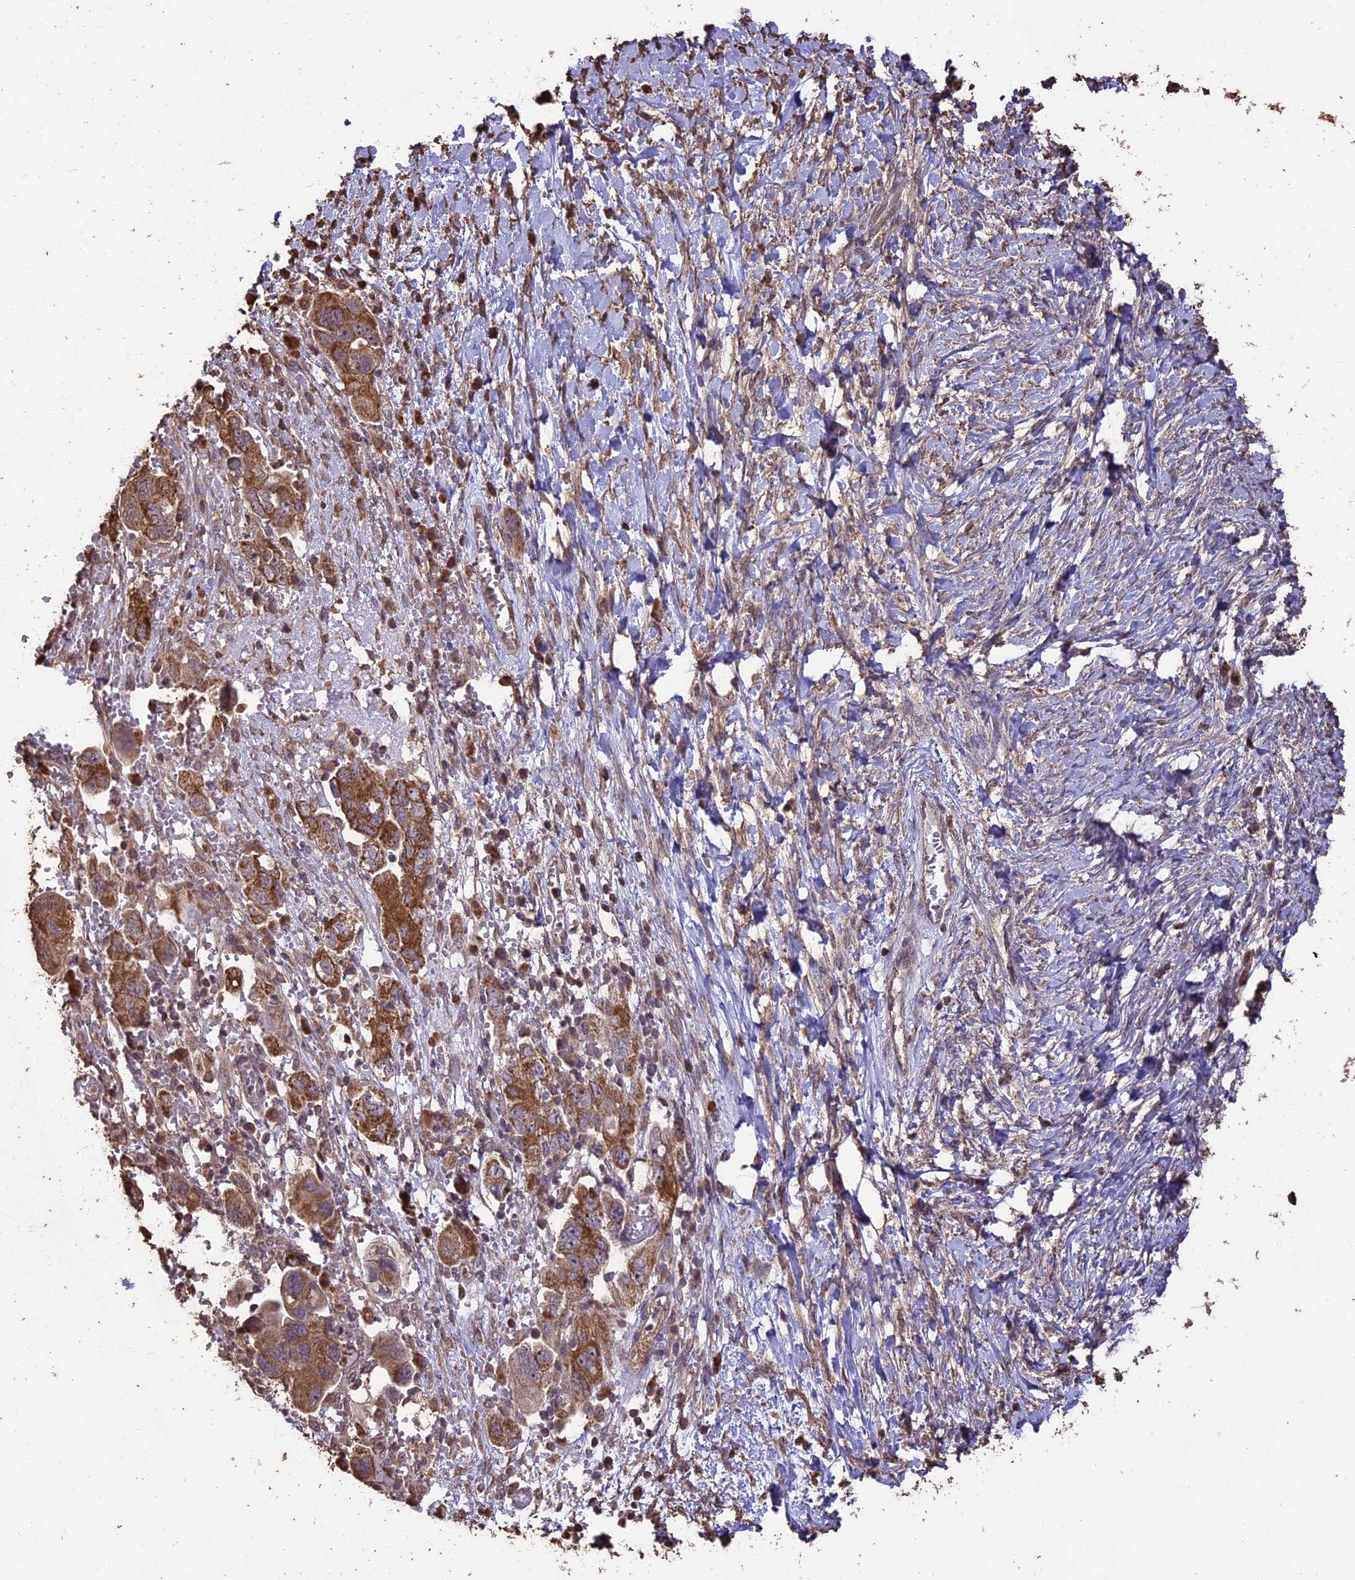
{"staining": {"intensity": "moderate", "quantity": ">75%", "location": "cytoplasmic/membranous"}, "tissue": "ovarian cancer", "cell_type": "Tumor cells", "image_type": "cancer", "snomed": [{"axis": "morphology", "description": "Carcinoma, NOS"}, {"axis": "morphology", "description": "Cystadenocarcinoma, serous, NOS"}, {"axis": "topography", "description": "Ovary"}], "caption": "Protein expression analysis of human carcinoma (ovarian) reveals moderate cytoplasmic/membranous staining in about >75% of tumor cells.", "gene": "PGPEP1L", "patient": {"sex": "female", "age": 69}}